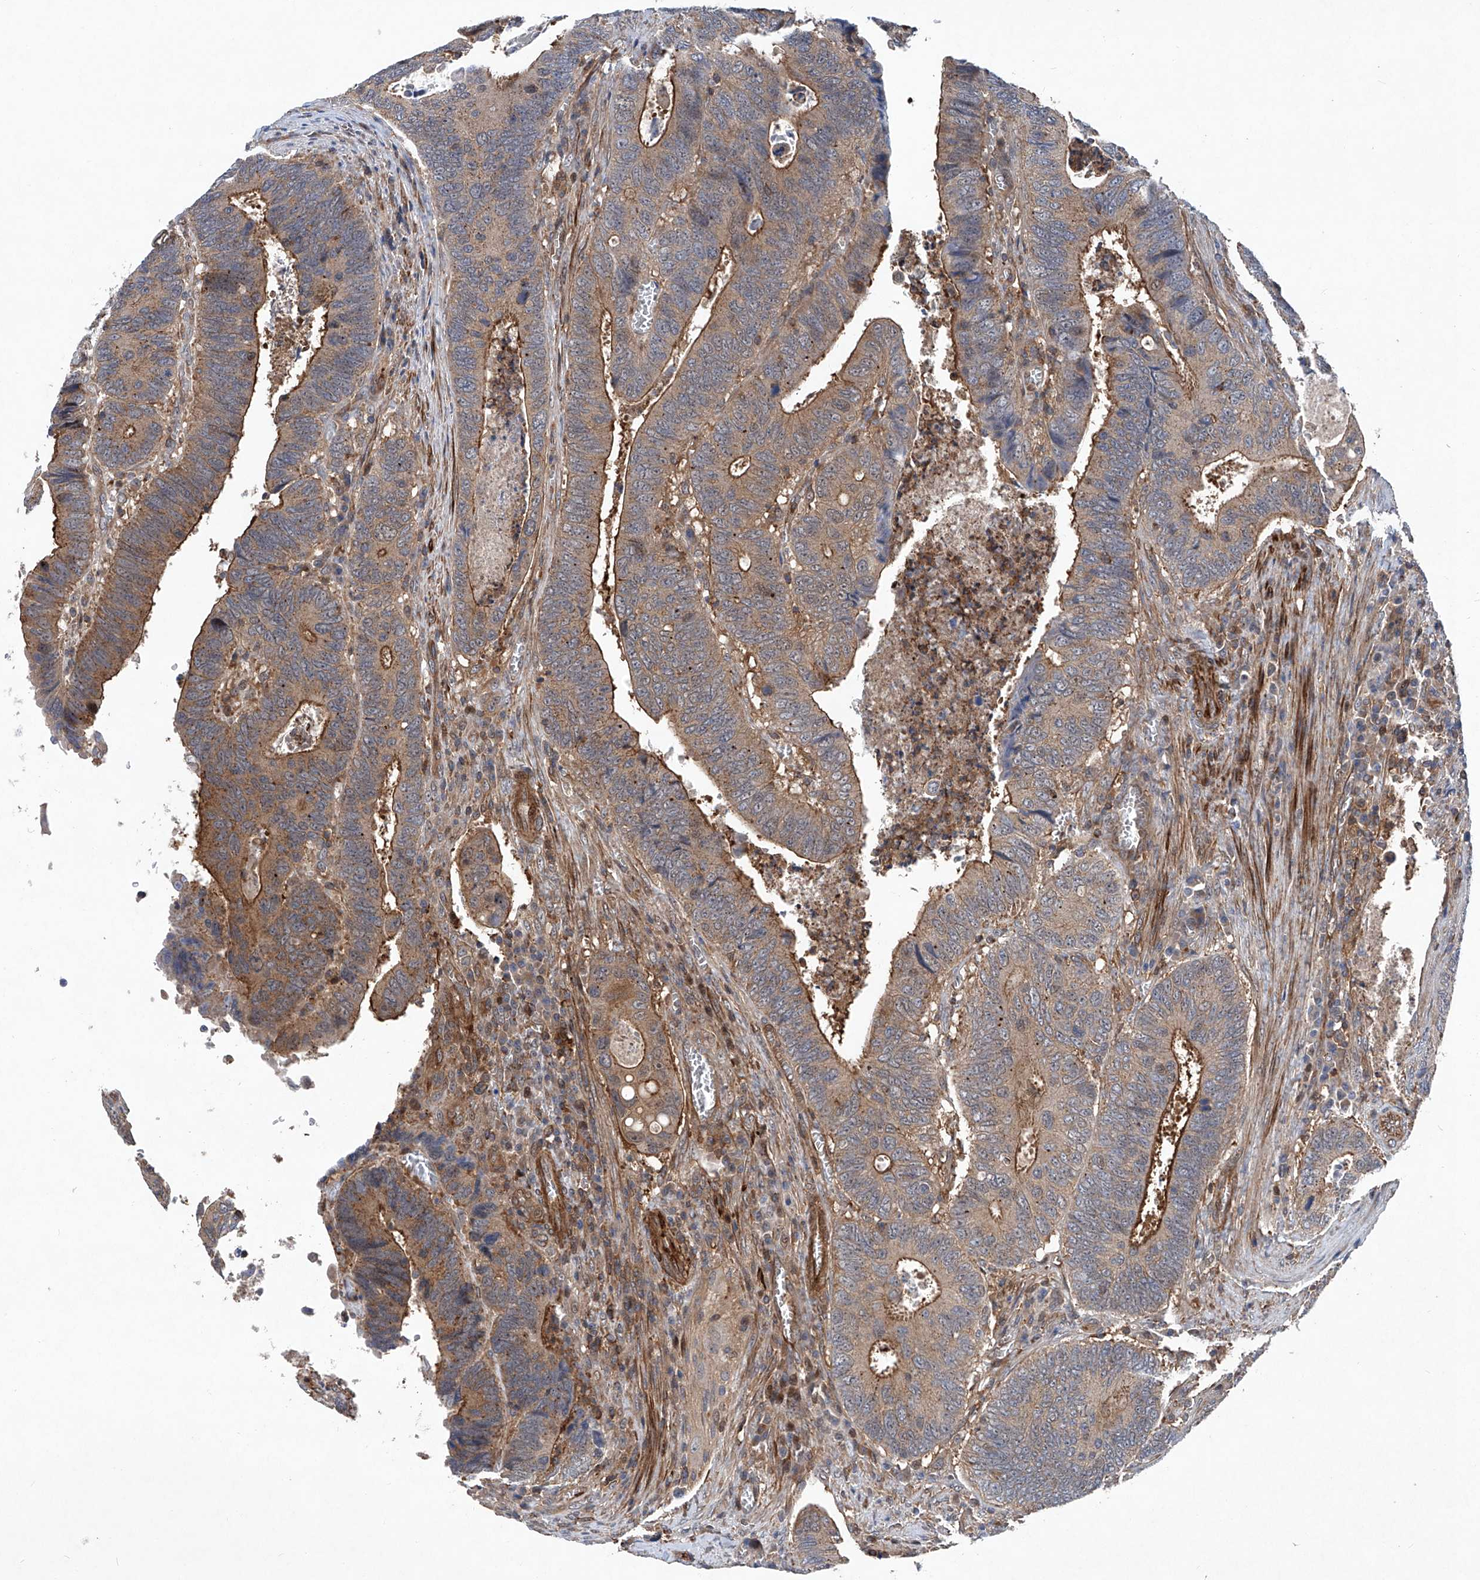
{"staining": {"intensity": "moderate", "quantity": "25%-75%", "location": "cytoplasmic/membranous"}, "tissue": "colorectal cancer", "cell_type": "Tumor cells", "image_type": "cancer", "snomed": [{"axis": "morphology", "description": "Adenocarcinoma, NOS"}, {"axis": "topography", "description": "Colon"}], "caption": "A photomicrograph of colorectal cancer stained for a protein reveals moderate cytoplasmic/membranous brown staining in tumor cells.", "gene": "NT5C3A", "patient": {"sex": "male", "age": 72}}